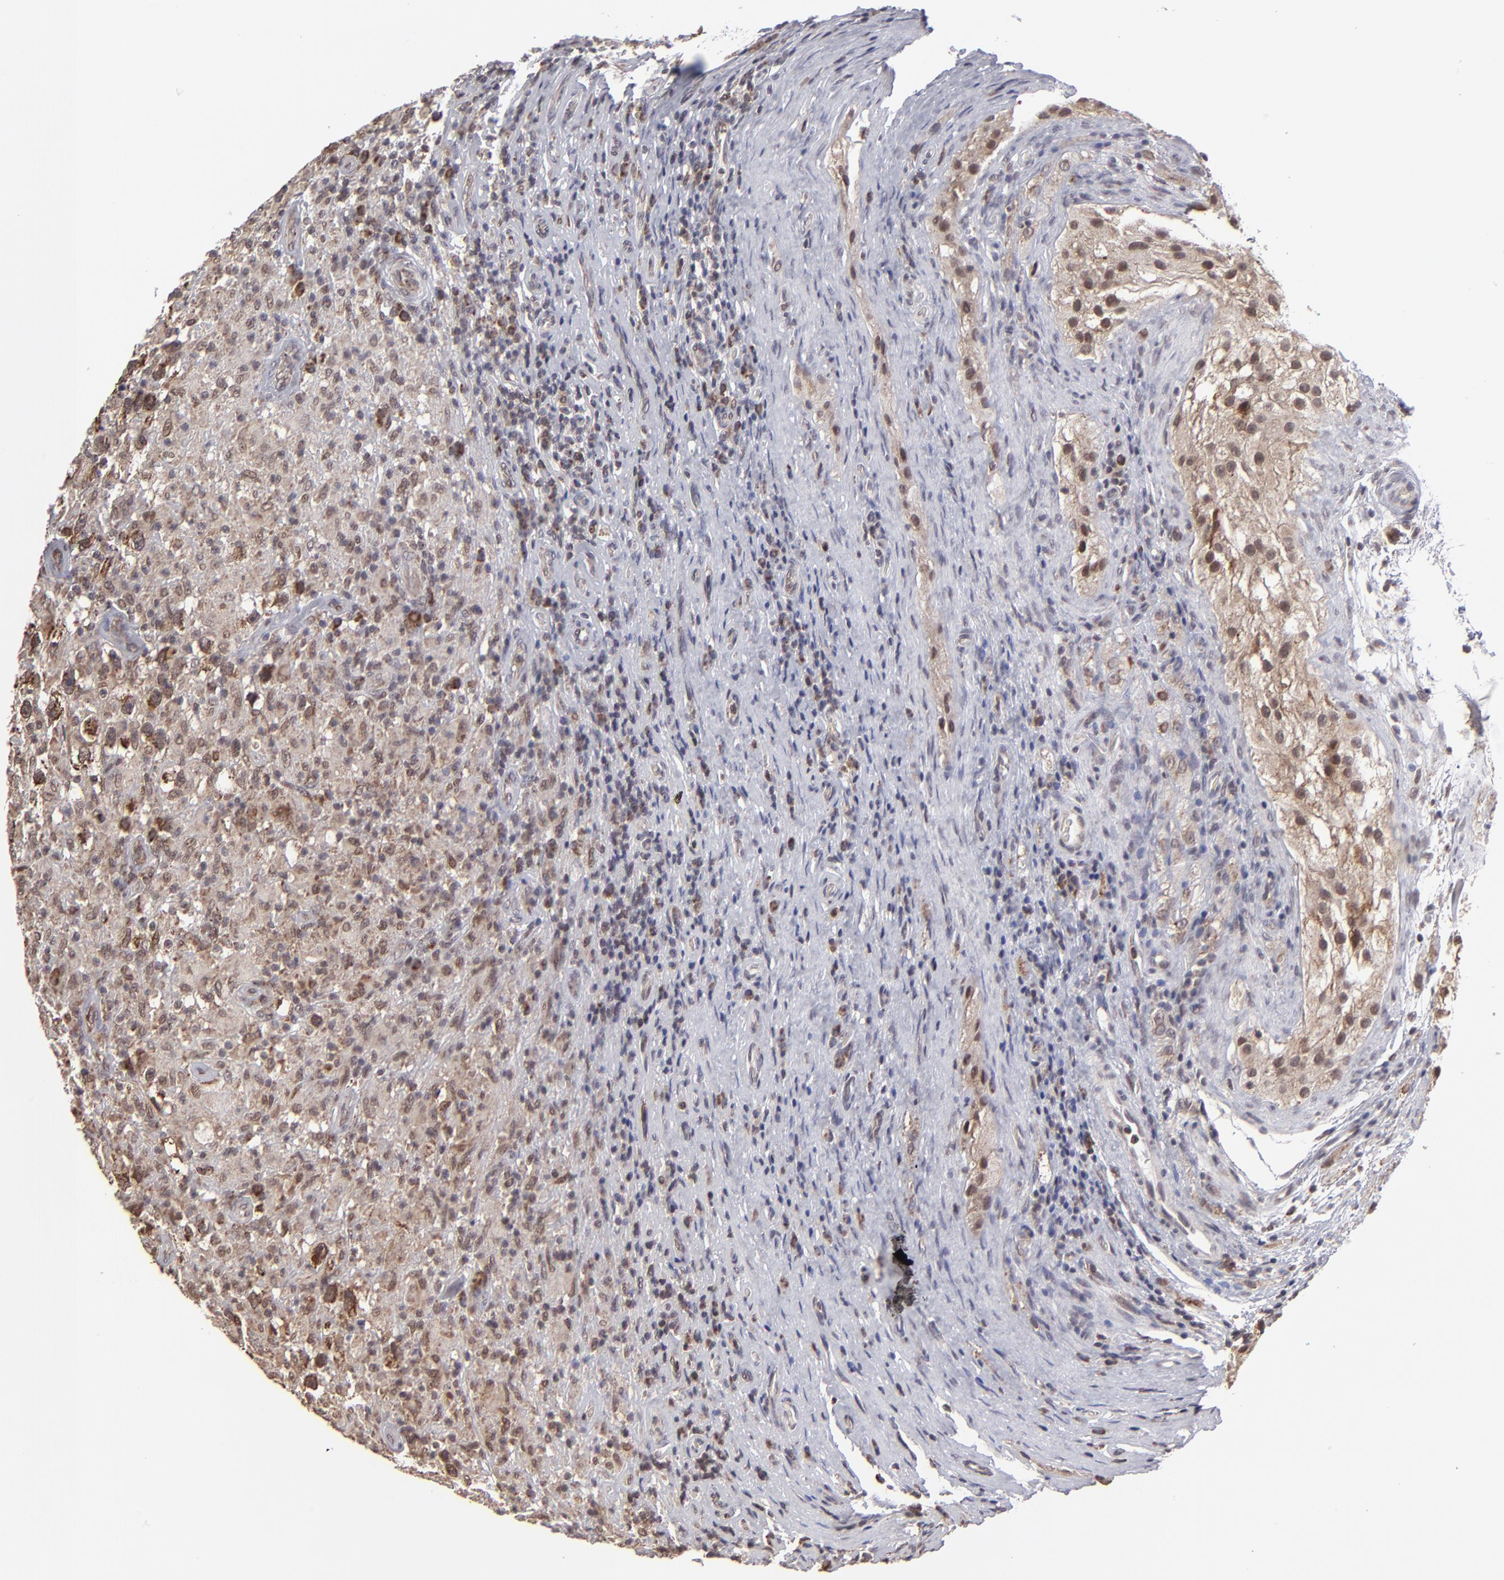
{"staining": {"intensity": "moderate", "quantity": "<25%", "location": "cytoplasmic/membranous"}, "tissue": "testis cancer", "cell_type": "Tumor cells", "image_type": "cancer", "snomed": [{"axis": "morphology", "description": "Seminoma, NOS"}, {"axis": "topography", "description": "Testis"}], "caption": "There is low levels of moderate cytoplasmic/membranous positivity in tumor cells of seminoma (testis), as demonstrated by immunohistochemical staining (brown color).", "gene": "SLC15A1", "patient": {"sex": "male", "age": 34}}